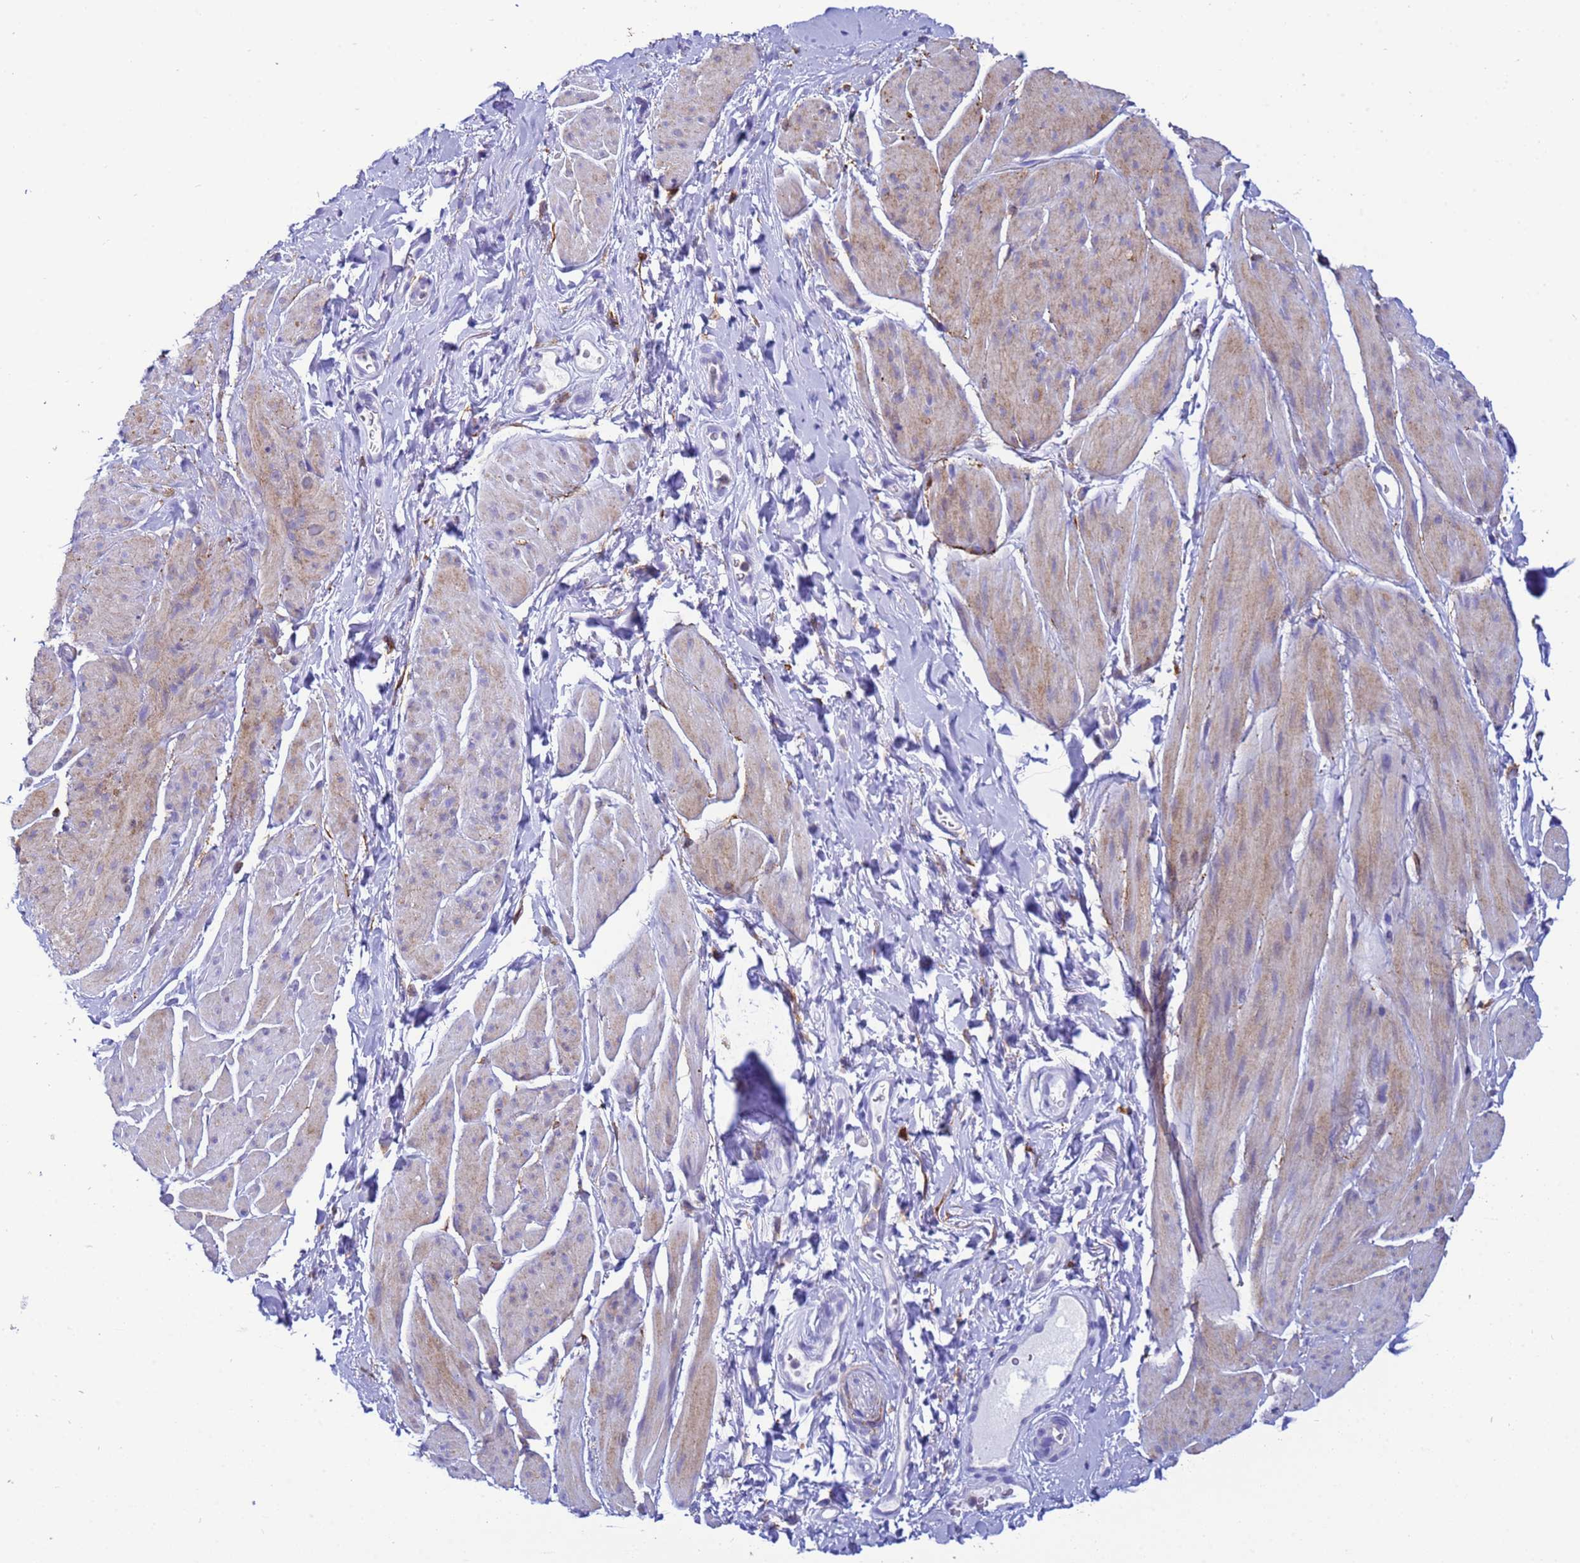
{"staining": {"intensity": "weak", "quantity": "25%-75%", "location": "cytoplasmic/membranous"}, "tissue": "smooth muscle", "cell_type": "Smooth muscle cells", "image_type": "normal", "snomed": [{"axis": "morphology", "description": "Normal tissue, NOS"}, {"axis": "topography", "description": "Smooth muscle"}, {"axis": "topography", "description": "Peripheral nerve tissue"}], "caption": "Smooth muscle cells demonstrate weak cytoplasmic/membranous staining in about 25%-75% of cells in unremarkable smooth muscle.", "gene": "EZR", "patient": {"sex": "male", "age": 69}}